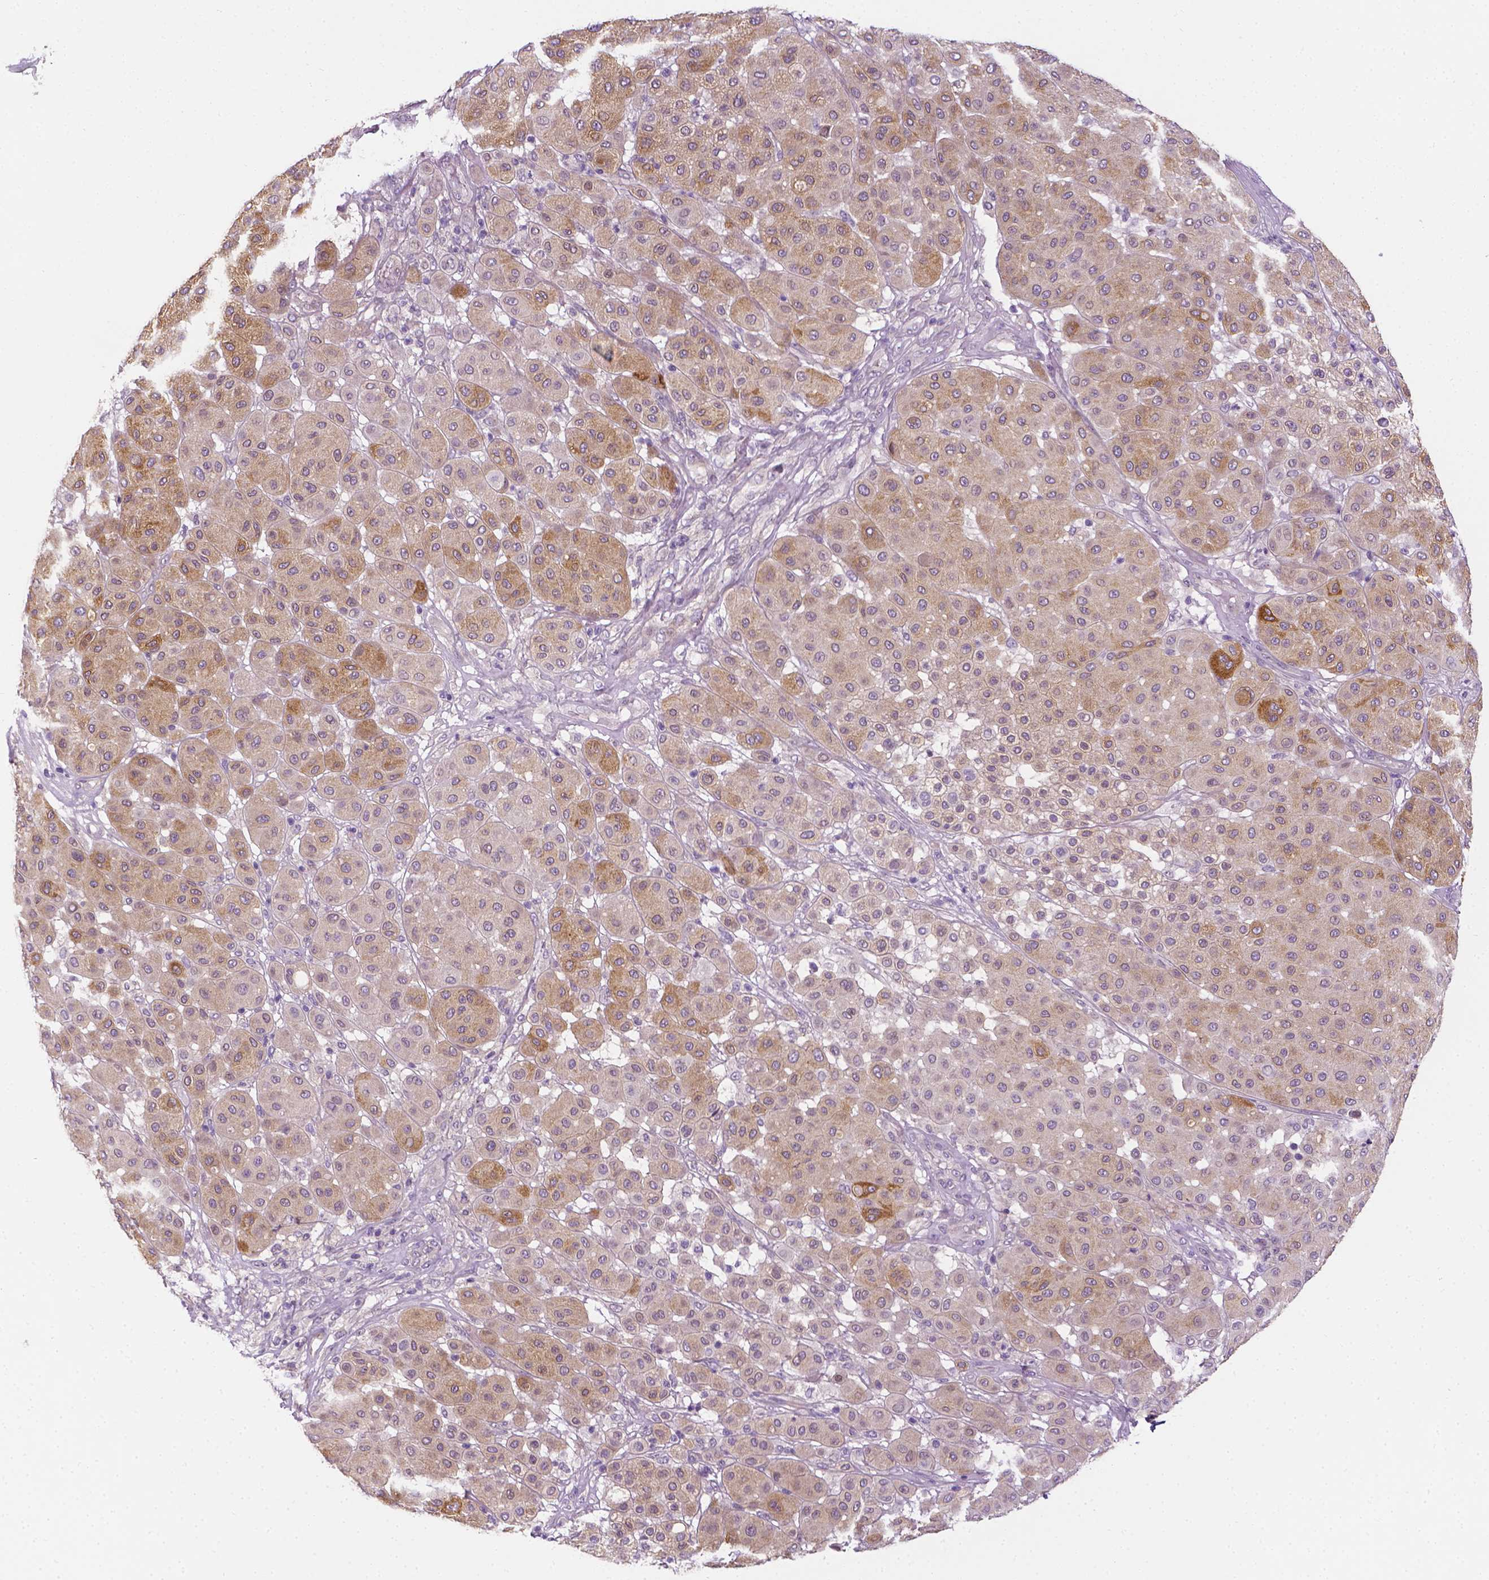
{"staining": {"intensity": "moderate", "quantity": "25%-75%", "location": "cytoplasmic/membranous"}, "tissue": "melanoma", "cell_type": "Tumor cells", "image_type": "cancer", "snomed": [{"axis": "morphology", "description": "Malignant melanoma, Metastatic site"}, {"axis": "topography", "description": "Smooth muscle"}], "caption": "Immunohistochemical staining of human melanoma demonstrates moderate cytoplasmic/membranous protein positivity in about 25%-75% of tumor cells. The staining is performed using DAB brown chromogen to label protein expression. The nuclei are counter-stained blue using hematoxylin.", "gene": "MCOLN3", "patient": {"sex": "male", "age": 41}}